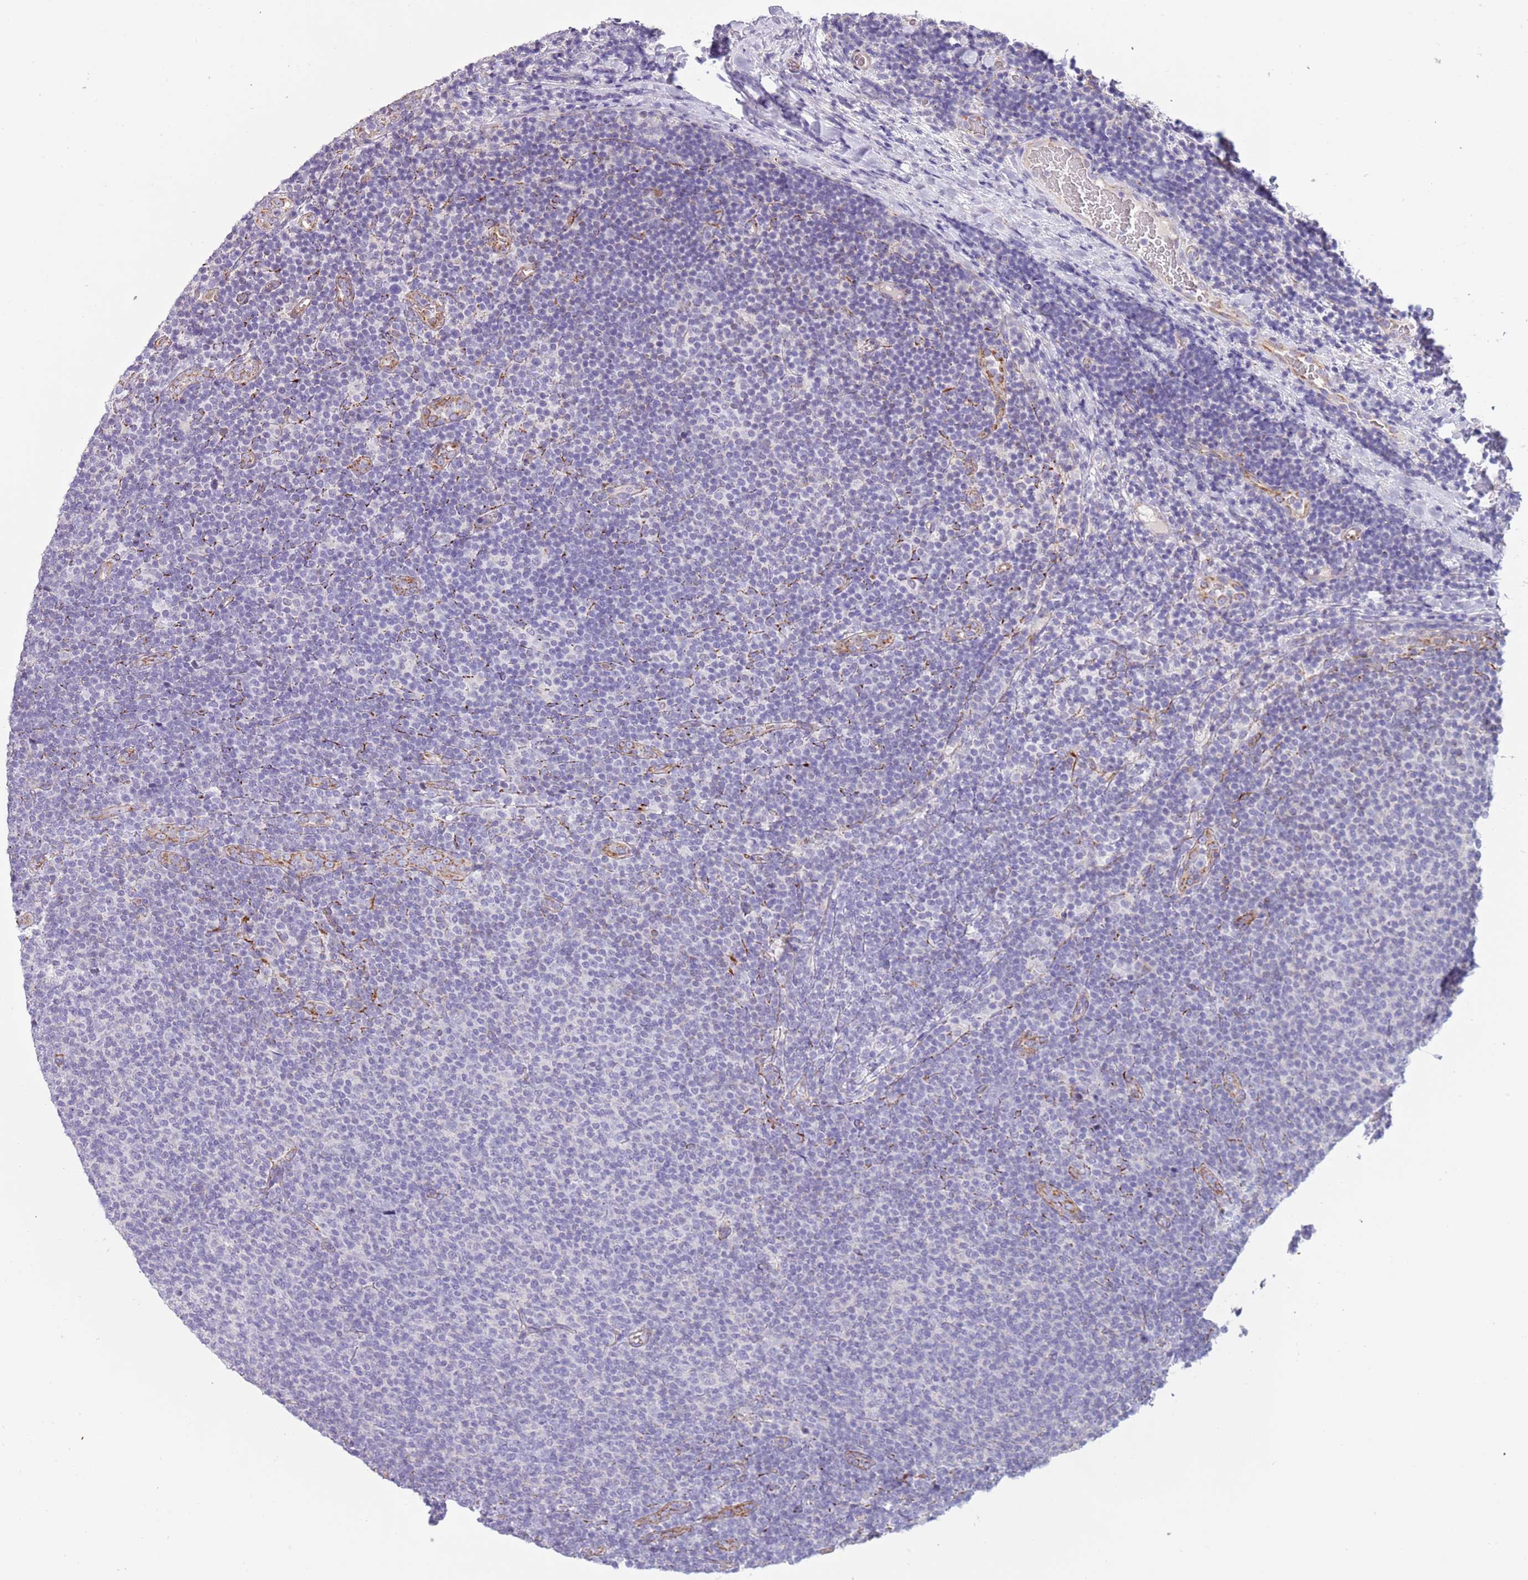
{"staining": {"intensity": "negative", "quantity": "none", "location": "none"}, "tissue": "lymphoma", "cell_type": "Tumor cells", "image_type": "cancer", "snomed": [{"axis": "morphology", "description": "Malignant lymphoma, non-Hodgkin's type, Low grade"}, {"axis": "topography", "description": "Lymph node"}], "caption": "Photomicrograph shows no significant protein staining in tumor cells of malignant lymphoma, non-Hodgkin's type (low-grade).", "gene": "RNF222", "patient": {"sex": "male", "age": 66}}